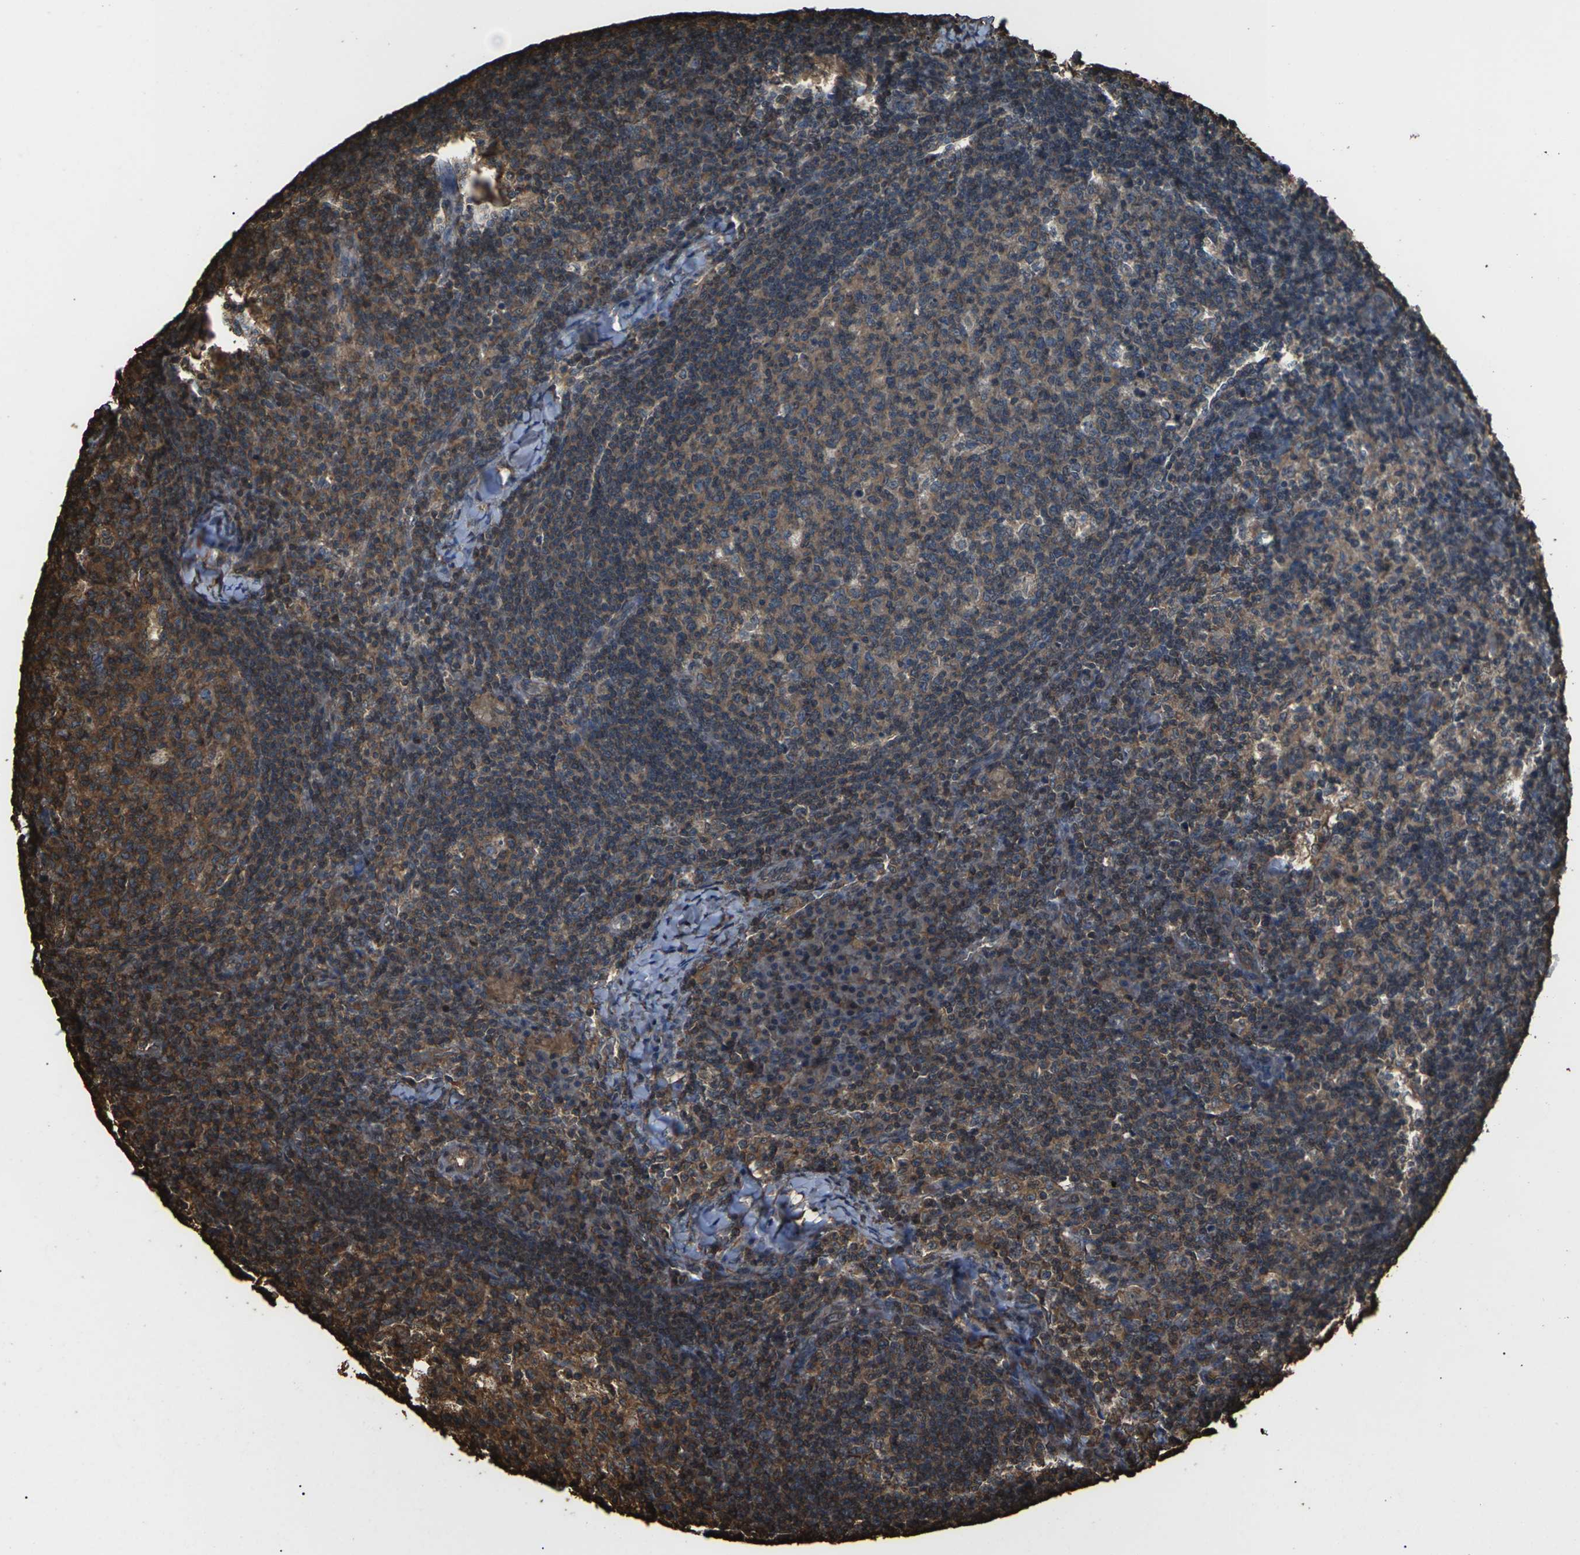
{"staining": {"intensity": "moderate", "quantity": ">75%", "location": "cytoplasmic/membranous"}, "tissue": "lymph node", "cell_type": "Germinal center cells", "image_type": "normal", "snomed": [{"axis": "morphology", "description": "Normal tissue, NOS"}, {"axis": "morphology", "description": "Inflammation, NOS"}, {"axis": "topography", "description": "Lymph node"}], "caption": "Protein expression by immunohistochemistry (IHC) reveals moderate cytoplasmic/membranous expression in approximately >75% of germinal center cells in unremarkable lymph node.", "gene": "DHPS", "patient": {"sex": "male", "age": 55}}